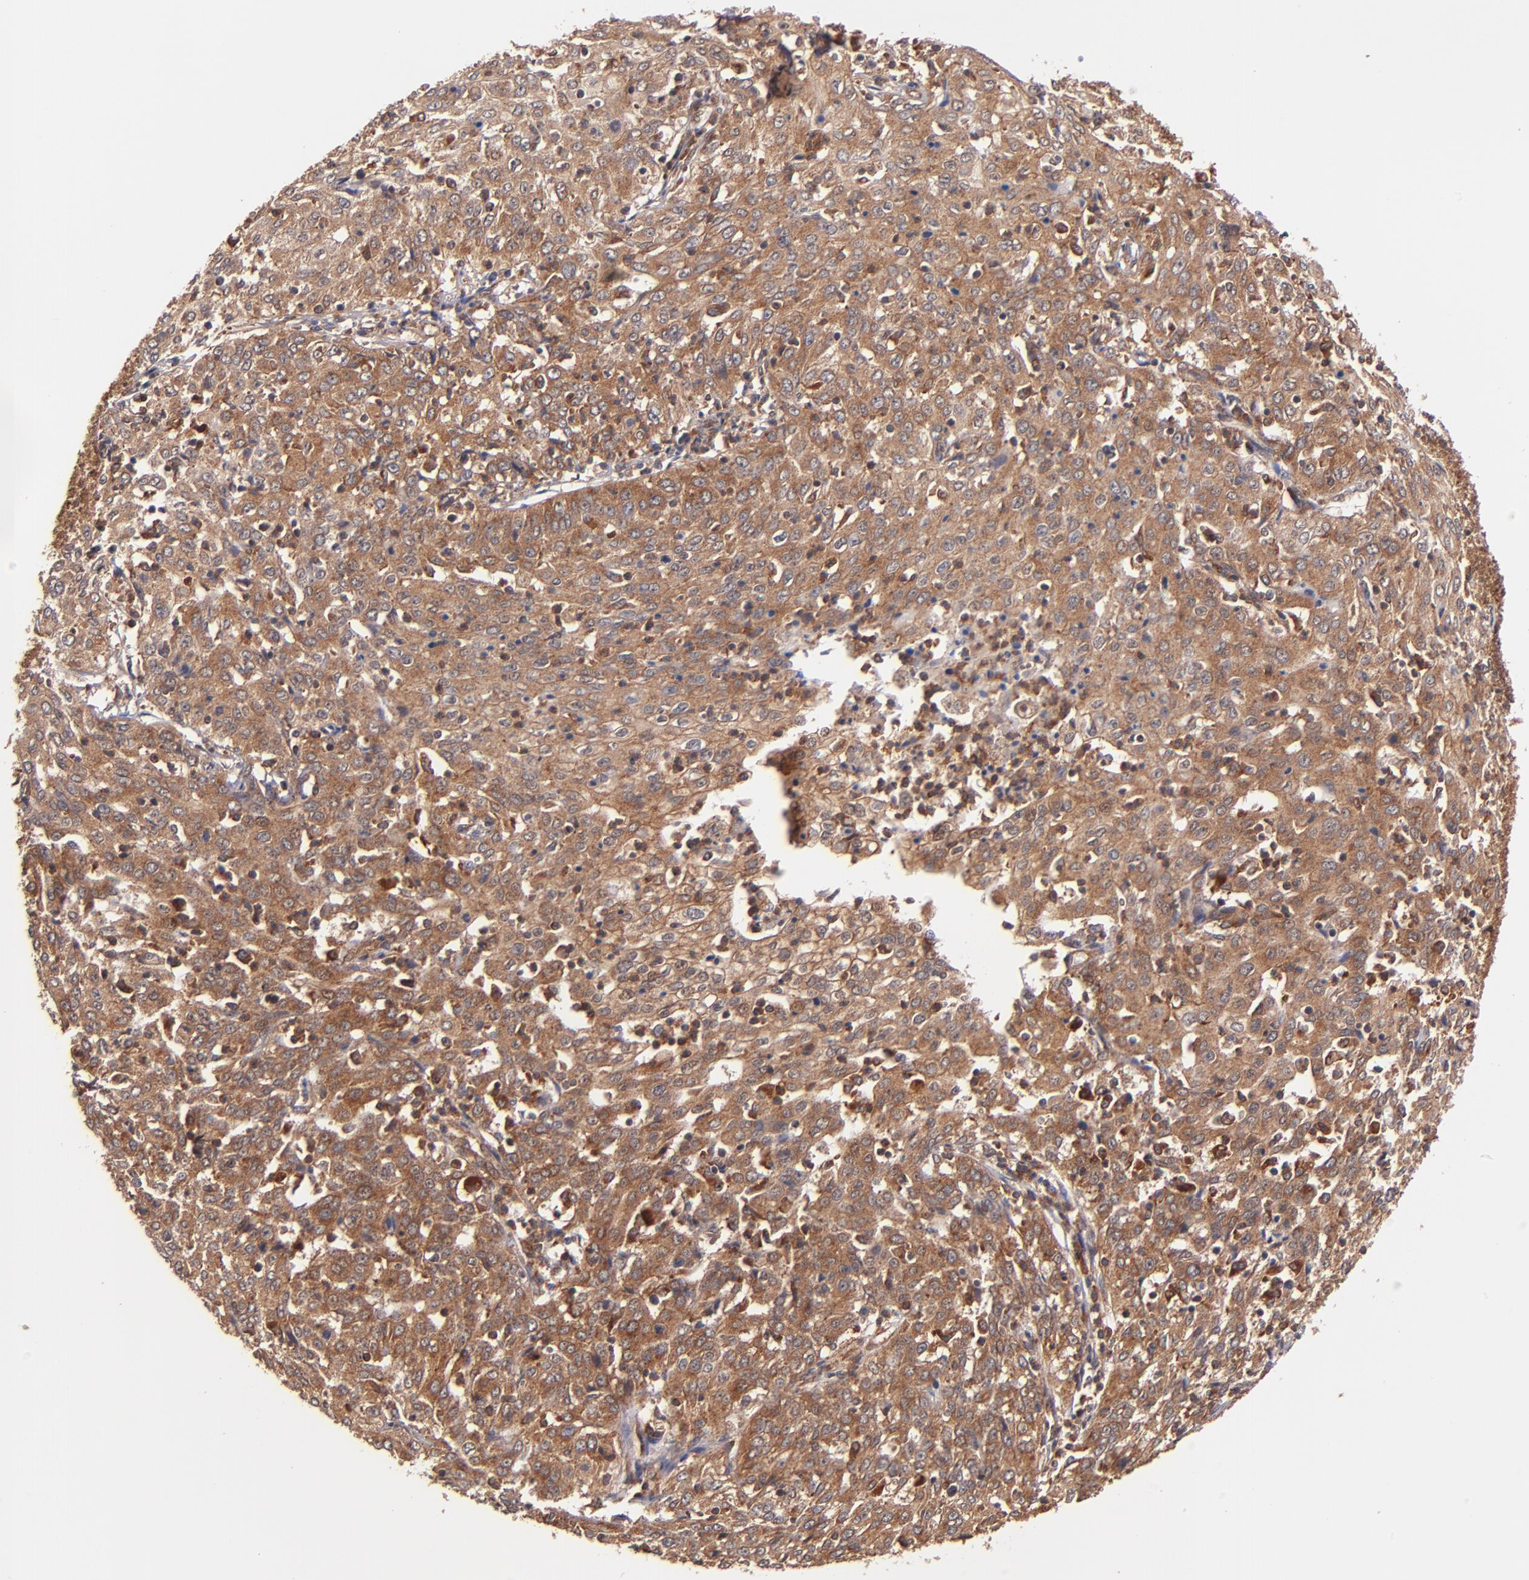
{"staining": {"intensity": "strong", "quantity": ">75%", "location": "cytoplasmic/membranous"}, "tissue": "cervical cancer", "cell_type": "Tumor cells", "image_type": "cancer", "snomed": [{"axis": "morphology", "description": "Squamous cell carcinoma, NOS"}, {"axis": "topography", "description": "Cervix"}], "caption": "This image demonstrates immunohistochemistry (IHC) staining of squamous cell carcinoma (cervical), with high strong cytoplasmic/membranous expression in about >75% of tumor cells.", "gene": "STX8", "patient": {"sex": "female", "age": 39}}